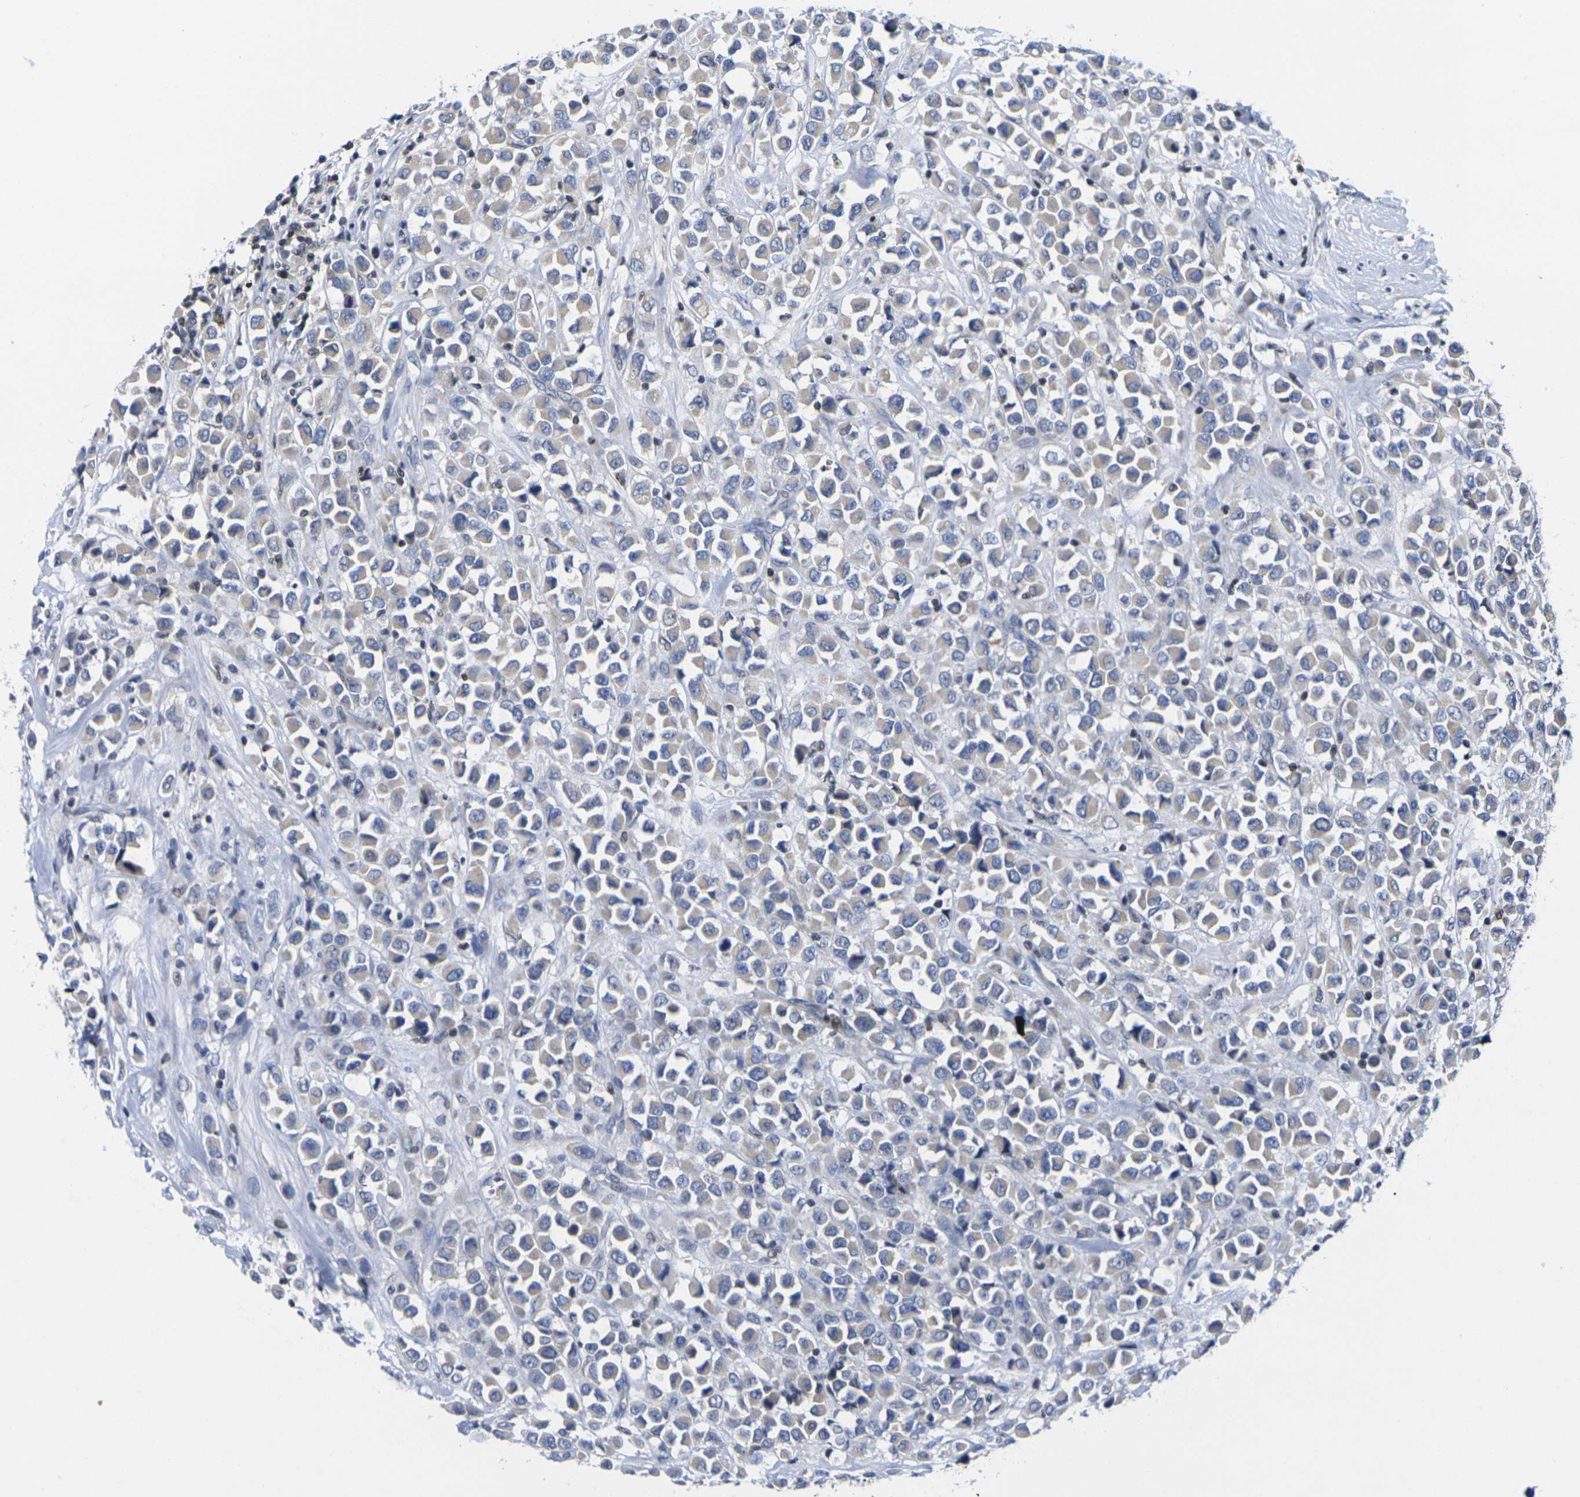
{"staining": {"intensity": "weak", "quantity": "25%-75%", "location": "cytoplasmic/membranous"}, "tissue": "breast cancer", "cell_type": "Tumor cells", "image_type": "cancer", "snomed": [{"axis": "morphology", "description": "Duct carcinoma"}, {"axis": "topography", "description": "Breast"}], "caption": "Brown immunohistochemical staining in breast intraductal carcinoma displays weak cytoplasmic/membranous staining in about 25%-75% of tumor cells. The staining was performed using DAB (3,3'-diaminobenzidine), with brown indicating positive protein expression. Nuclei are stained blue with hematoxylin.", "gene": "IKZF1", "patient": {"sex": "female", "age": 61}}